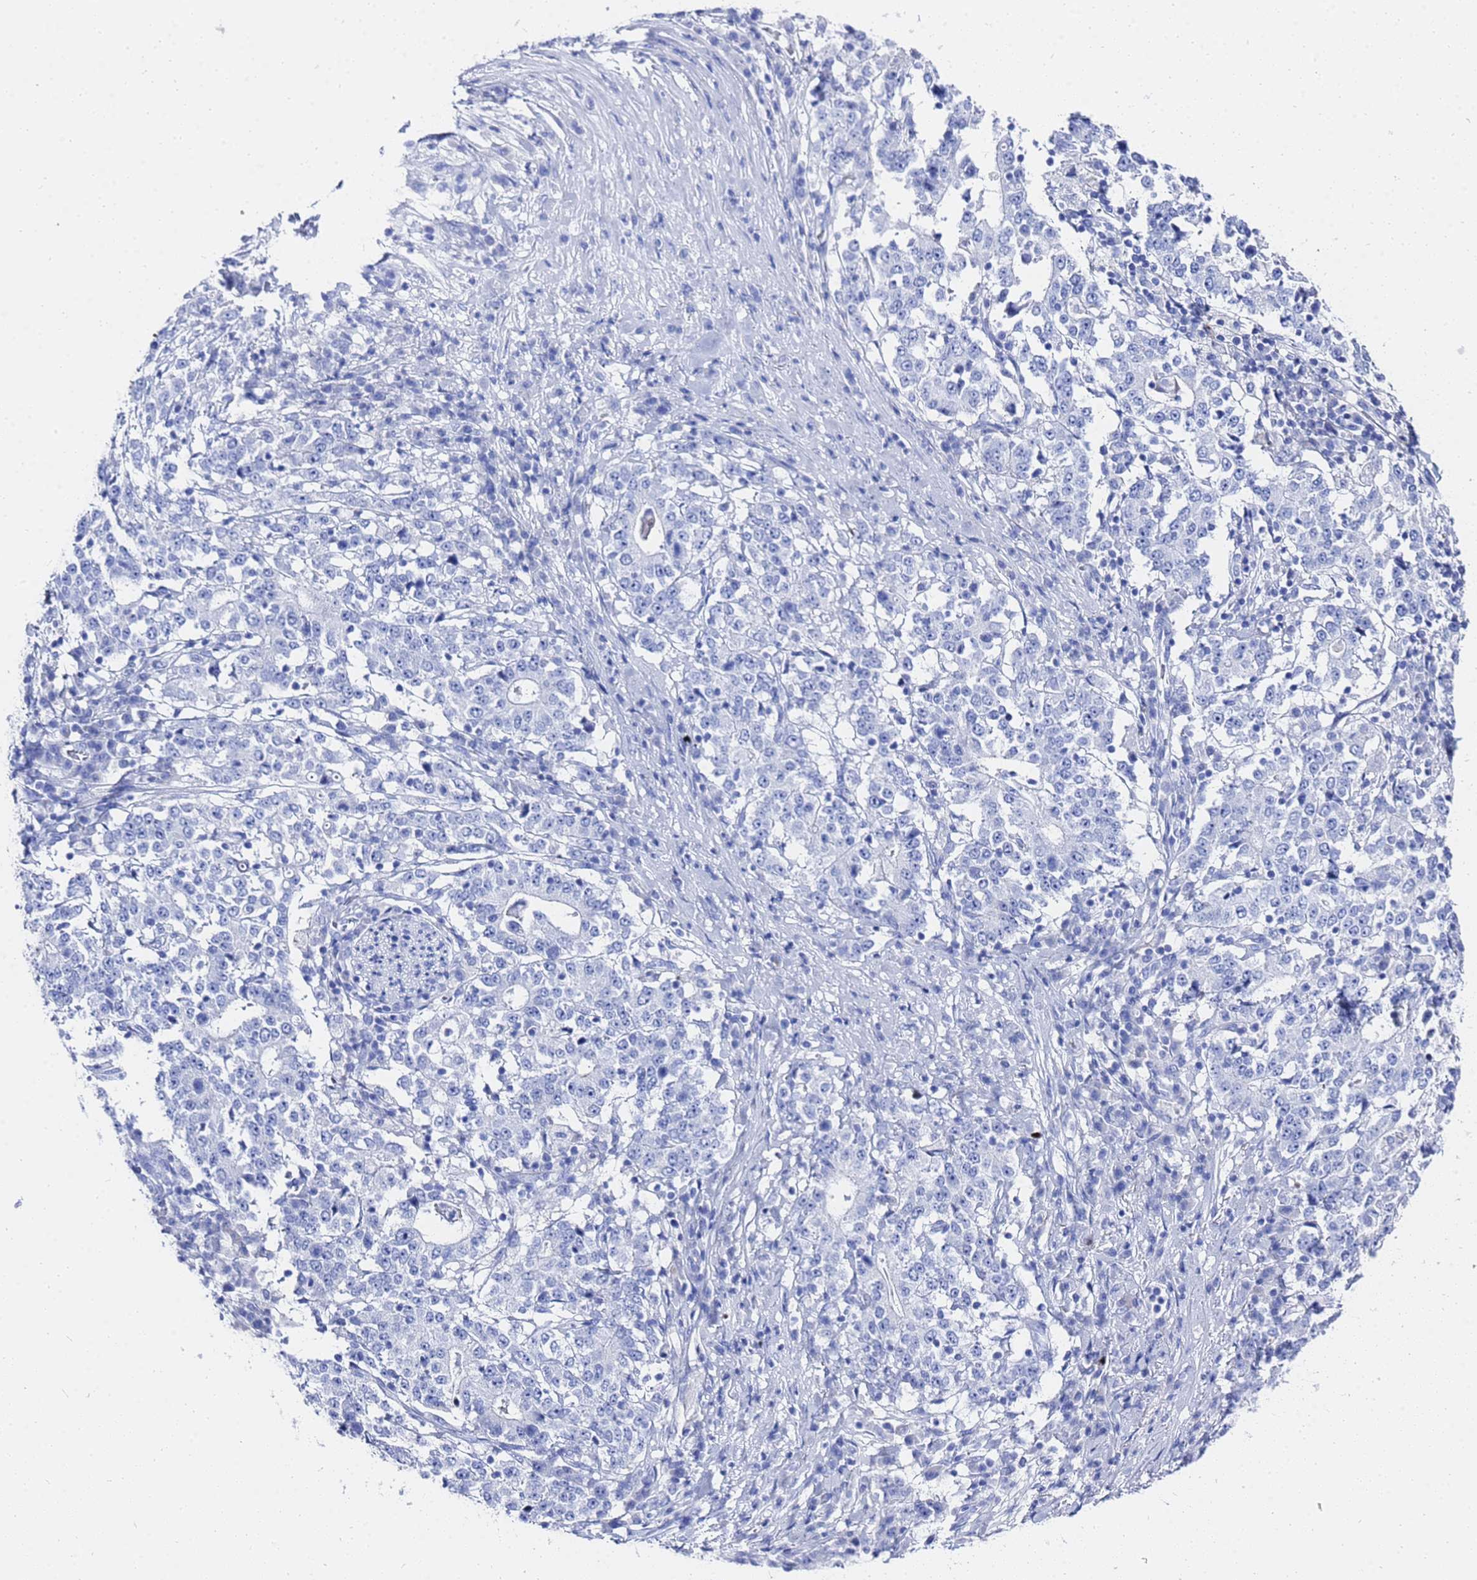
{"staining": {"intensity": "negative", "quantity": "none", "location": "none"}, "tissue": "stomach cancer", "cell_type": "Tumor cells", "image_type": "cancer", "snomed": [{"axis": "morphology", "description": "Adenocarcinoma, NOS"}, {"axis": "topography", "description": "Stomach"}], "caption": "Micrograph shows no protein staining in tumor cells of stomach cancer (adenocarcinoma) tissue. Brightfield microscopy of IHC stained with DAB (brown) and hematoxylin (blue), captured at high magnification.", "gene": "GGT1", "patient": {"sex": "male", "age": 59}}